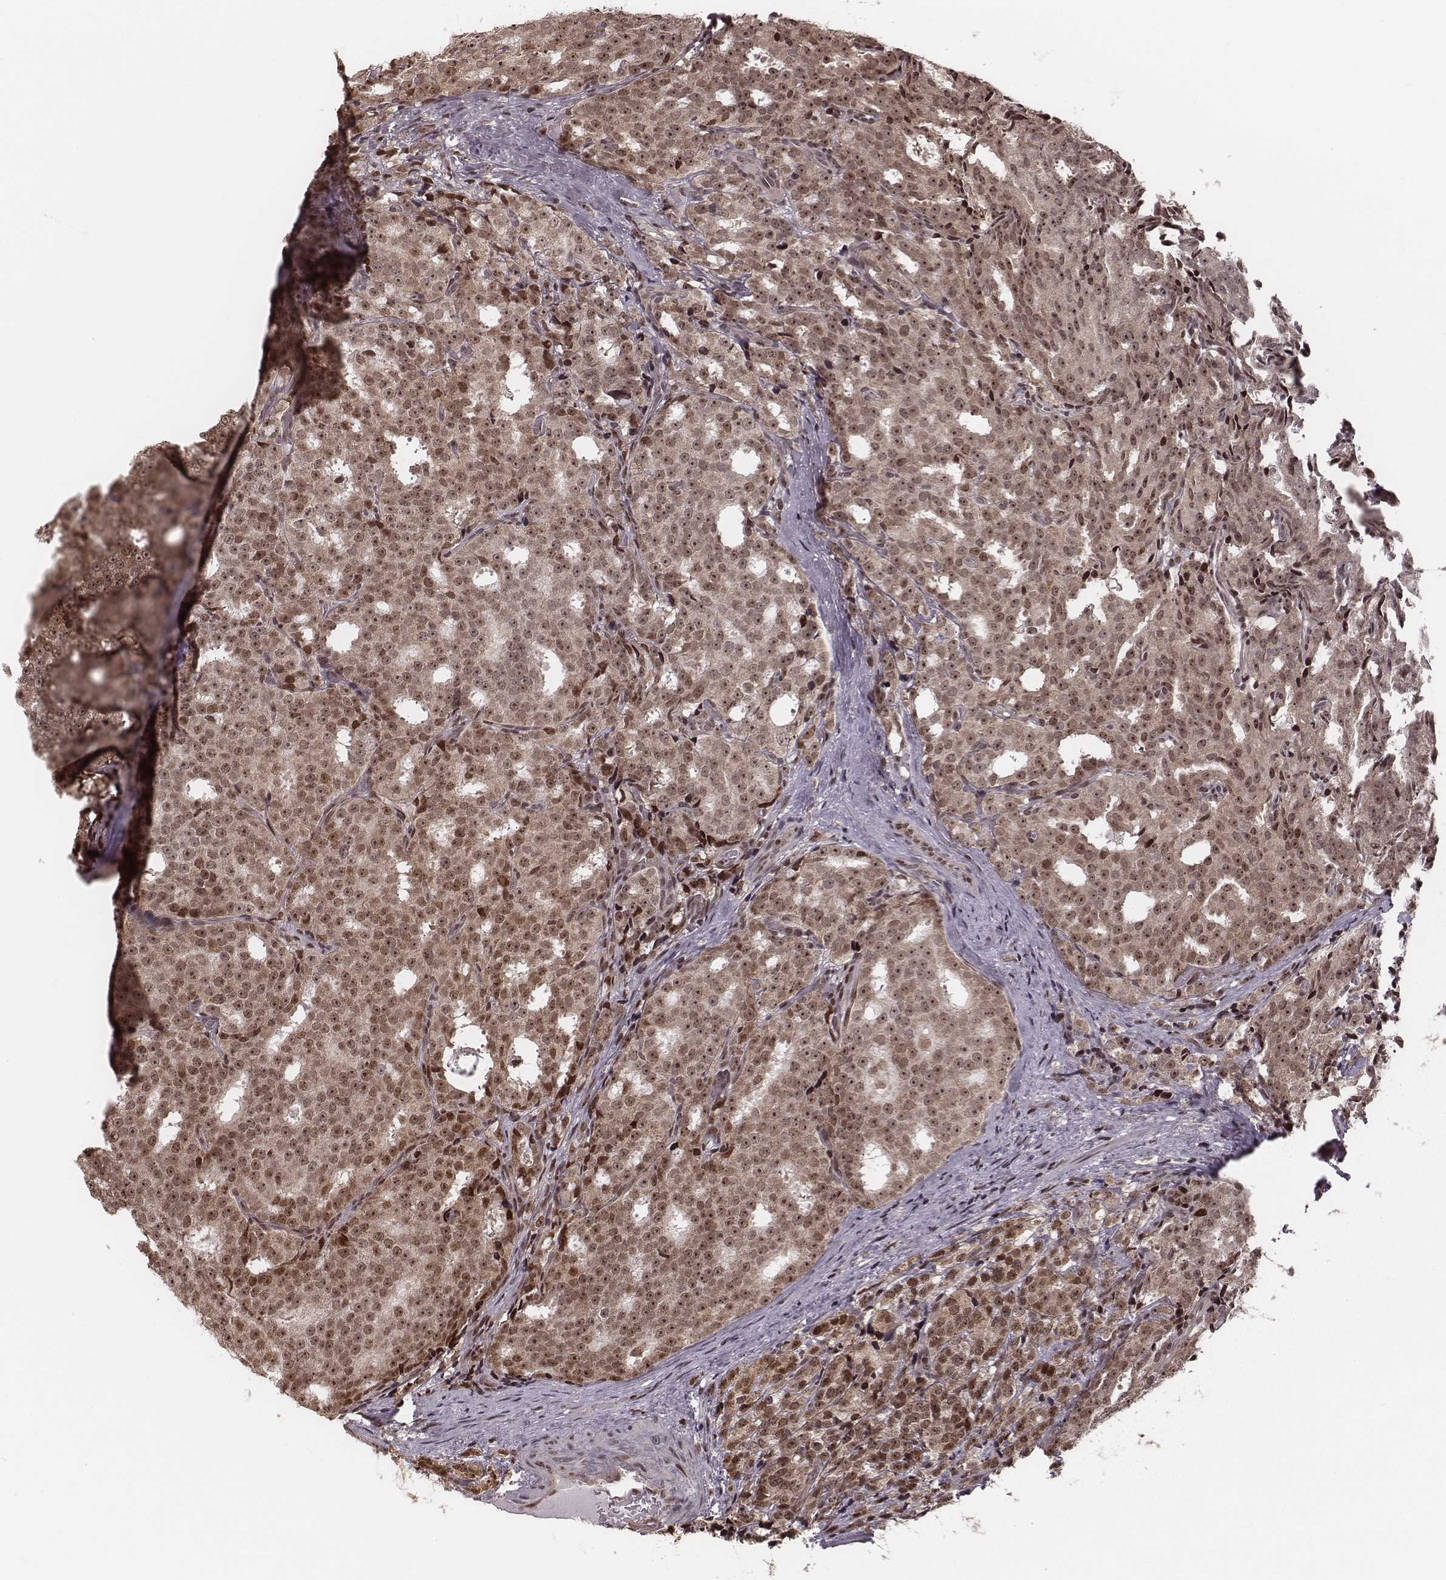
{"staining": {"intensity": "moderate", "quantity": ">75%", "location": "cytoplasmic/membranous,nuclear"}, "tissue": "prostate cancer", "cell_type": "Tumor cells", "image_type": "cancer", "snomed": [{"axis": "morphology", "description": "Adenocarcinoma, High grade"}, {"axis": "topography", "description": "Prostate"}], "caption": "Protein positivity by IHC shows moderate cytoplasmic/membranous and nuclear expression in approximately >75% of tumor cells in prostate high-grade adenocarcinoma.", "gene": "VRK3", "patient": {"sex": "male", "age": 53}}